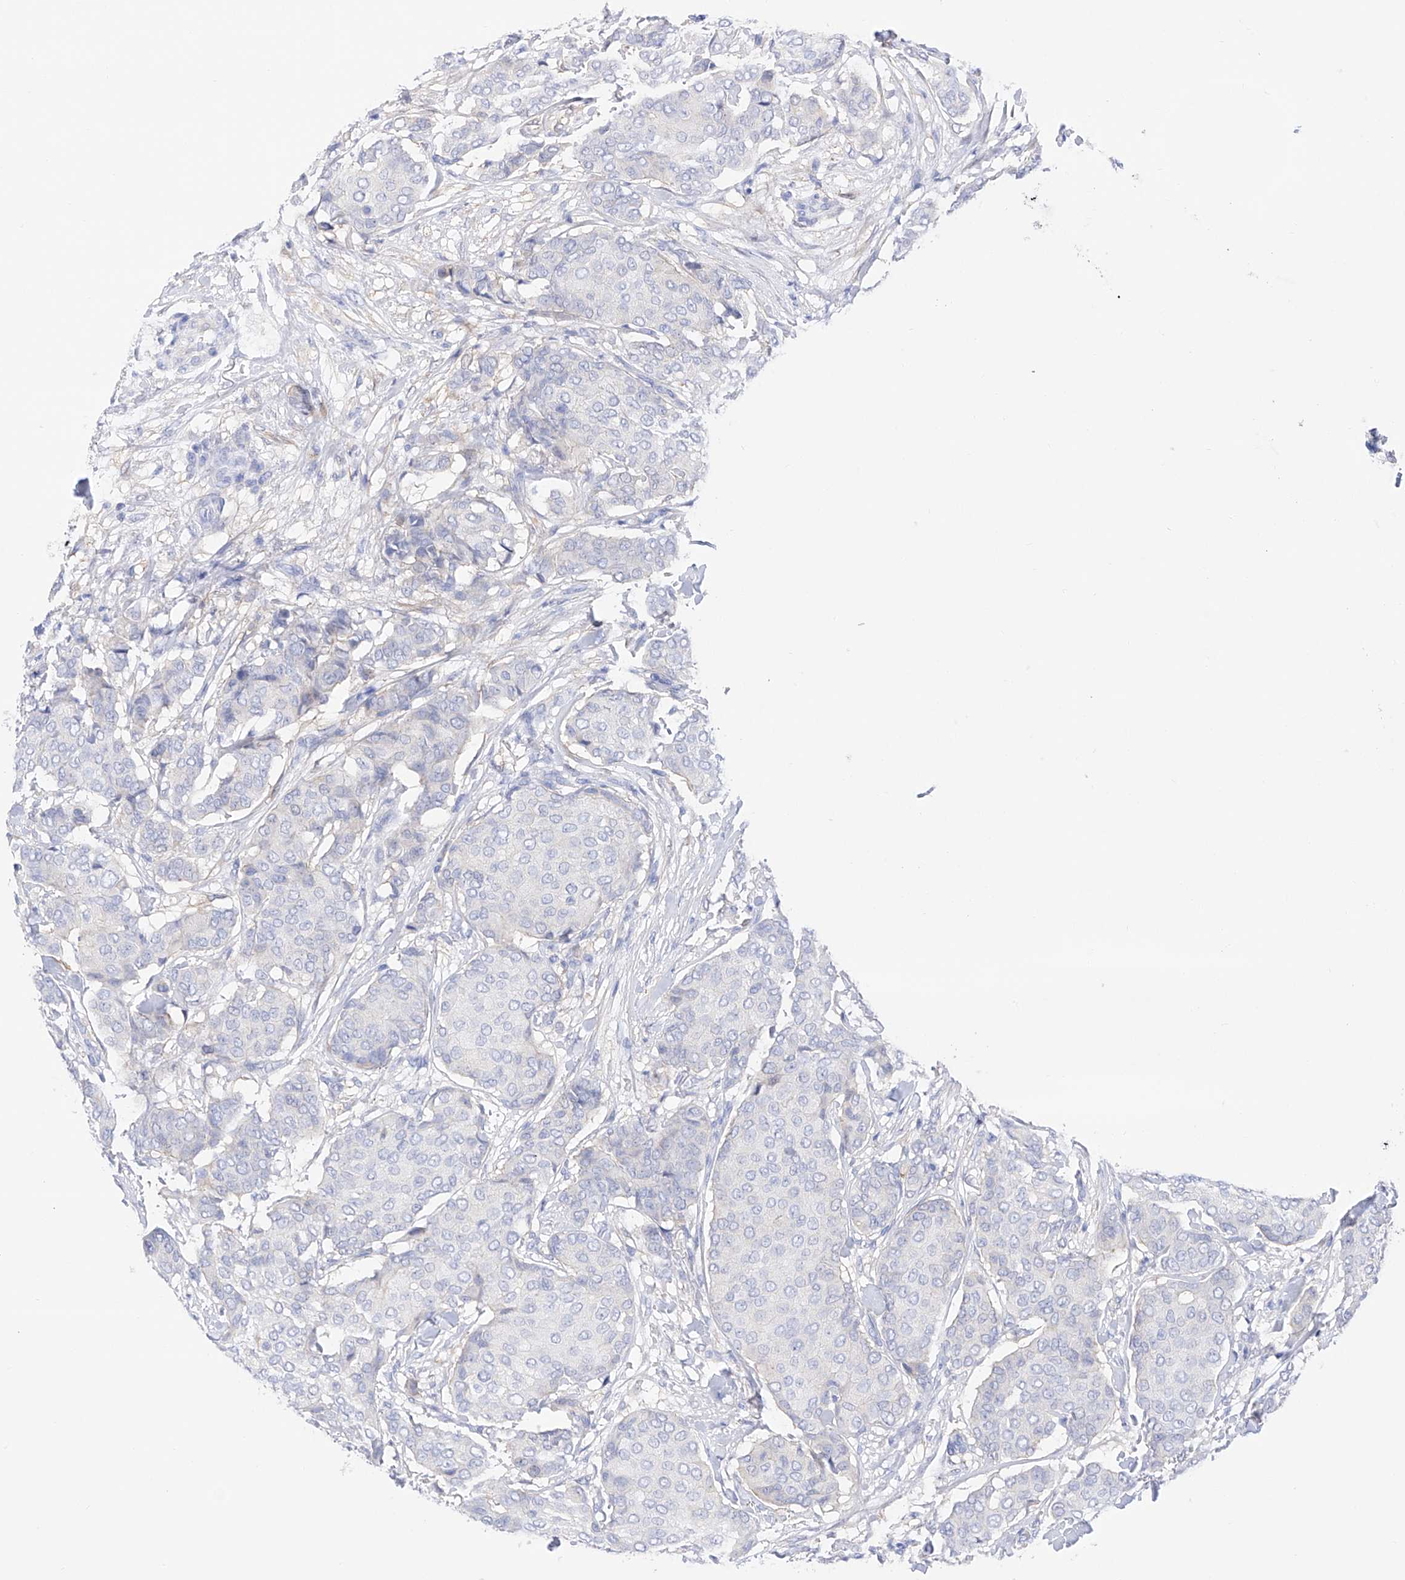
{"staining": {"intensity": "negative", "quantity": "none", "location": "none"}, "tissue": "breast cancer", "cell_type": "Tumor cells", "image_type": "cancer", "snomed": [{"axis": "morphology", "description": "Duct carcinoma"}, {"axis": "topography", "description": "Breast"}], "caption": "Tumor cells show no significant protein positivity in breast cancer.", "gene": "TRPC7", "patient": {"sex": "female", "age": 75}}